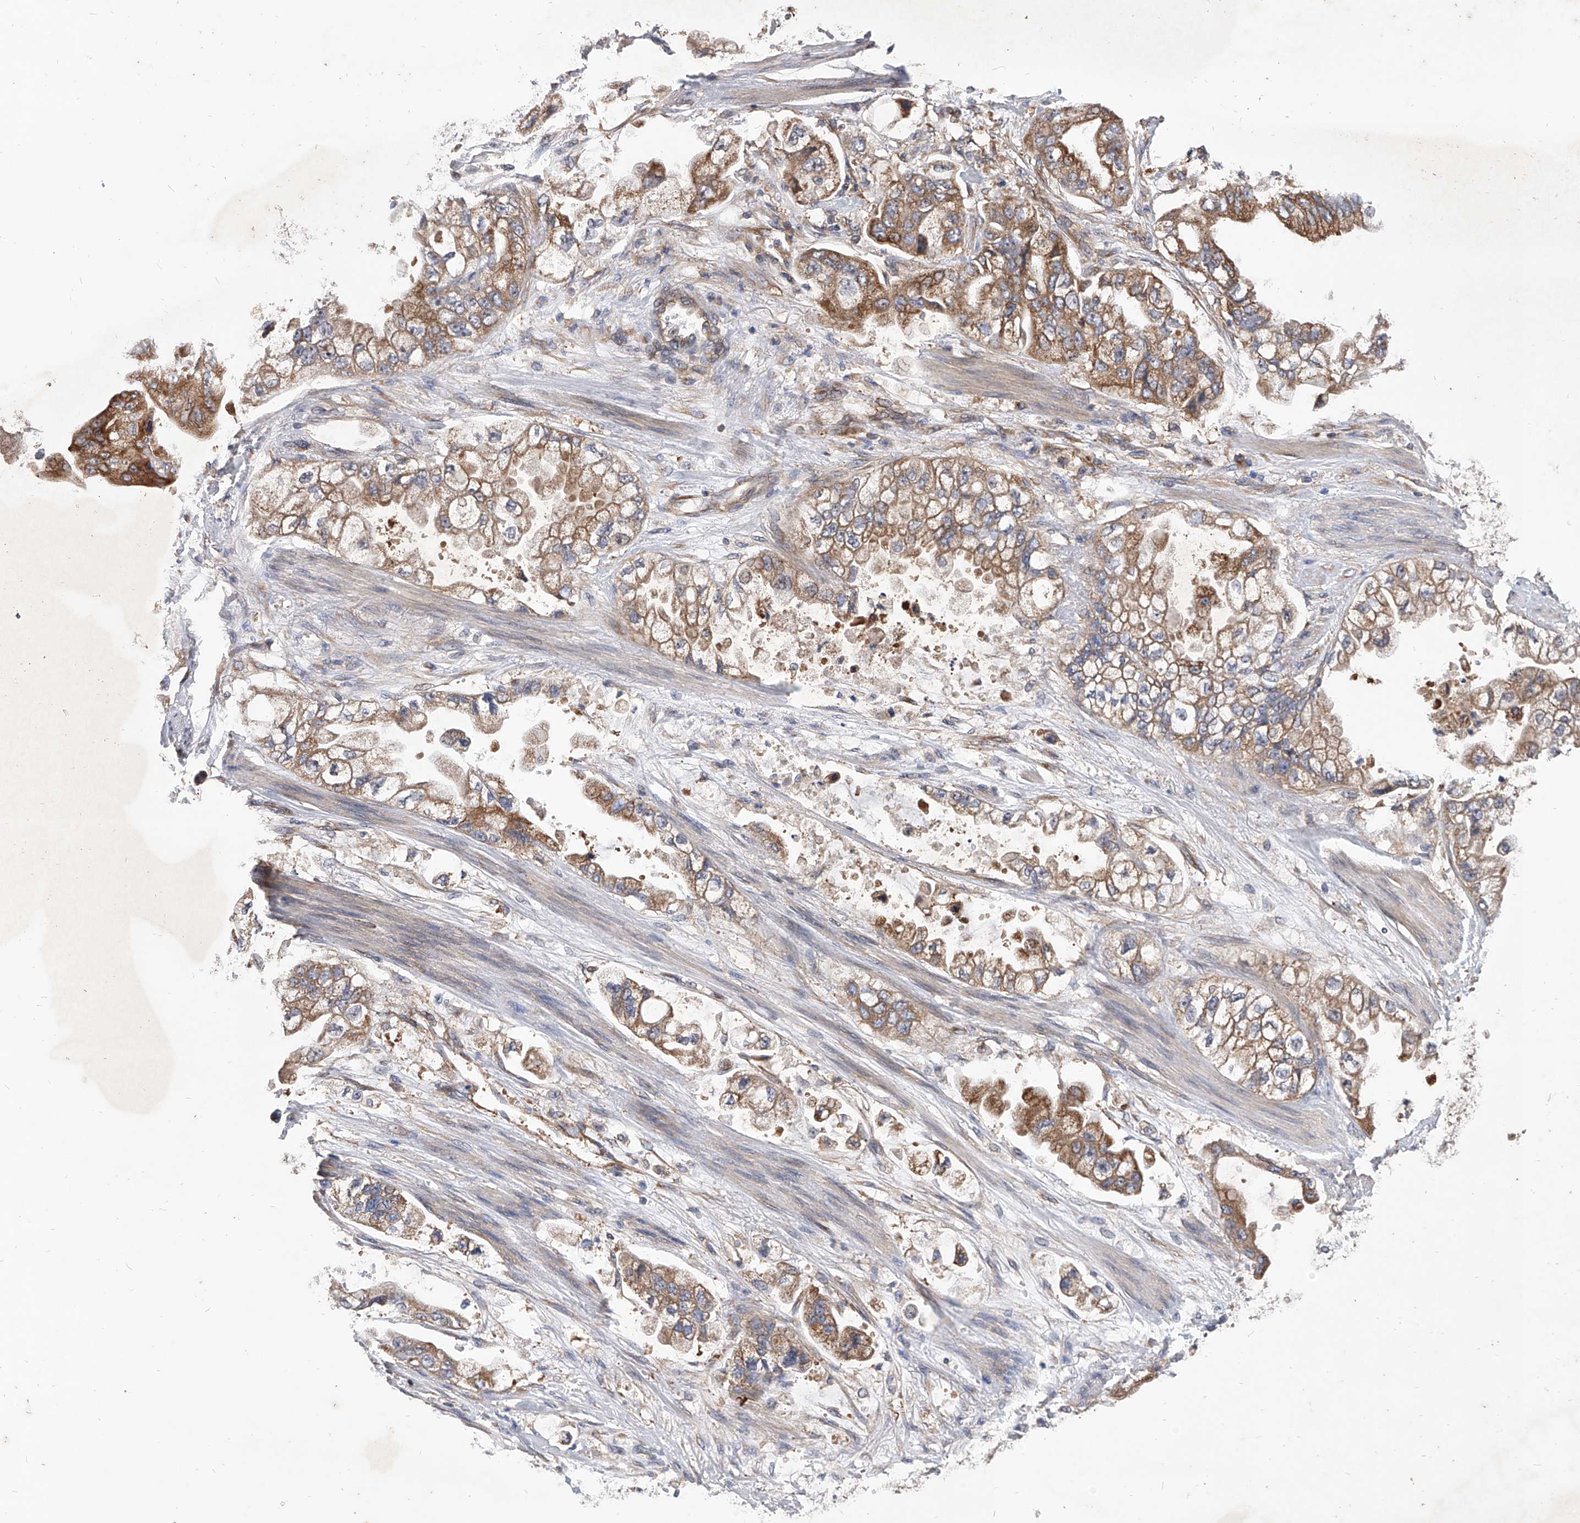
{"staining": {"intensity": "moderate", "quantity": ">75%", "location": "cytoplasmic/membranous"}, "tissue": "stomach cancer", "cell_type": "Tumor cells", "image_type": "cancer", "snomed": [{"axis": "morphology", "description": "Adenocarcinoma, NOS"}, {"axis": "topography", "description": "Stomach"}], "caption": "An immunohistochemistry photomicrograph of tumor tissue is shown. Protein staining in brown shows moderate cytoplasmic/membranous positivity in stomach cancer (adenocarcinoma) within tumor cells. Nuclei are stained in blue.", "gene": "CFAP410", "patient": {"sex": "male", "age": 62}}